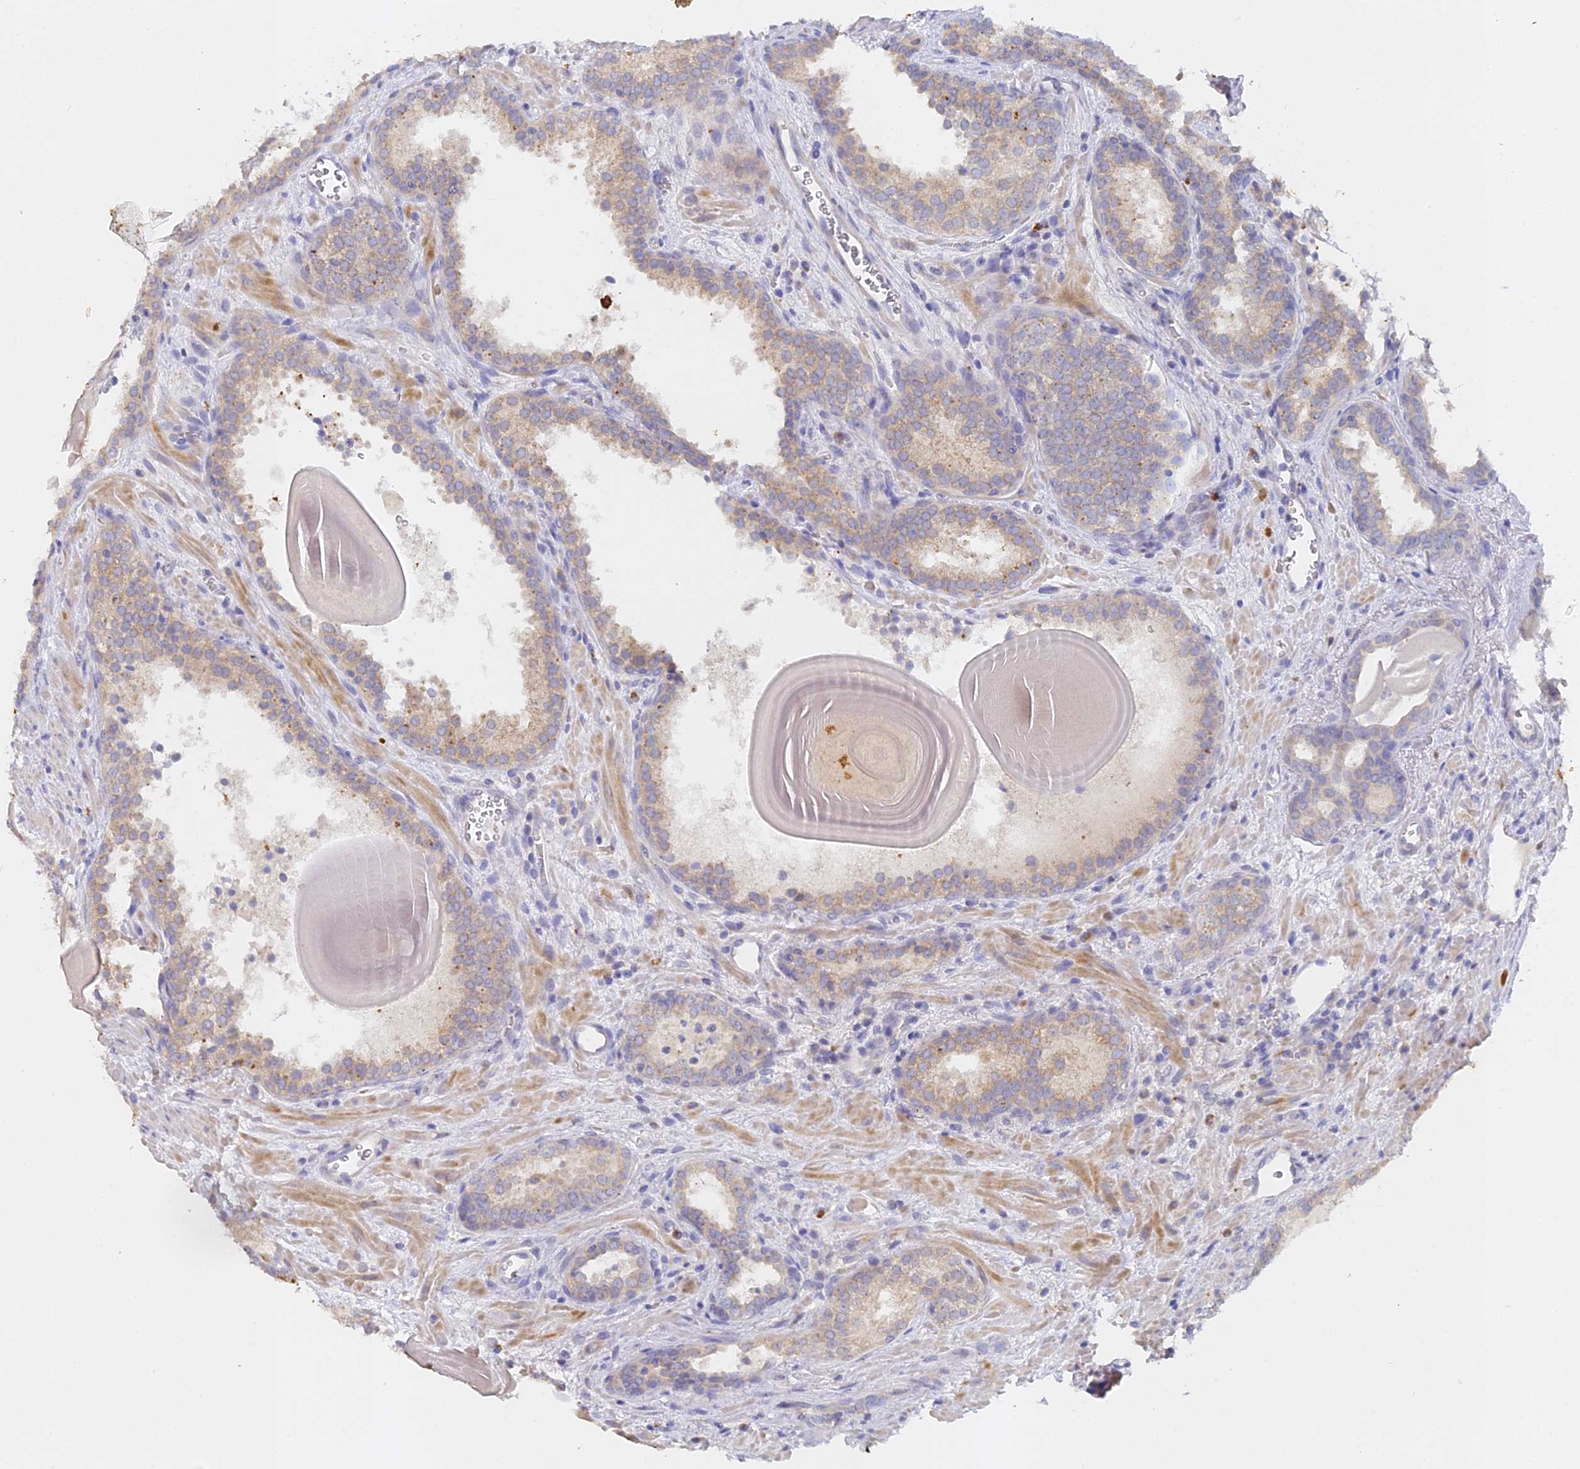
{"staining": {"intensity": "weak", "quantity": "<25%", "location": "cytoplasmic/membranous"}, "tissue": "prostate cancer", "cell_type": "Tumor cells", "image_type": "cancer", "snomed": [{"axis": "morphology", "description": "Adenocarcinoma, High grade"}, {"axis": "topography", "description": "Prostate"}], "caption": "Immunohistochemical staining of human prostate cancer shows no significant positivity in tumor cells. (DAB (3,3'-diaminobenzidine) immunohistochemistry, high magnification).", "gene": "DONSON", "patient": {"sex": "male", "age": 66}}